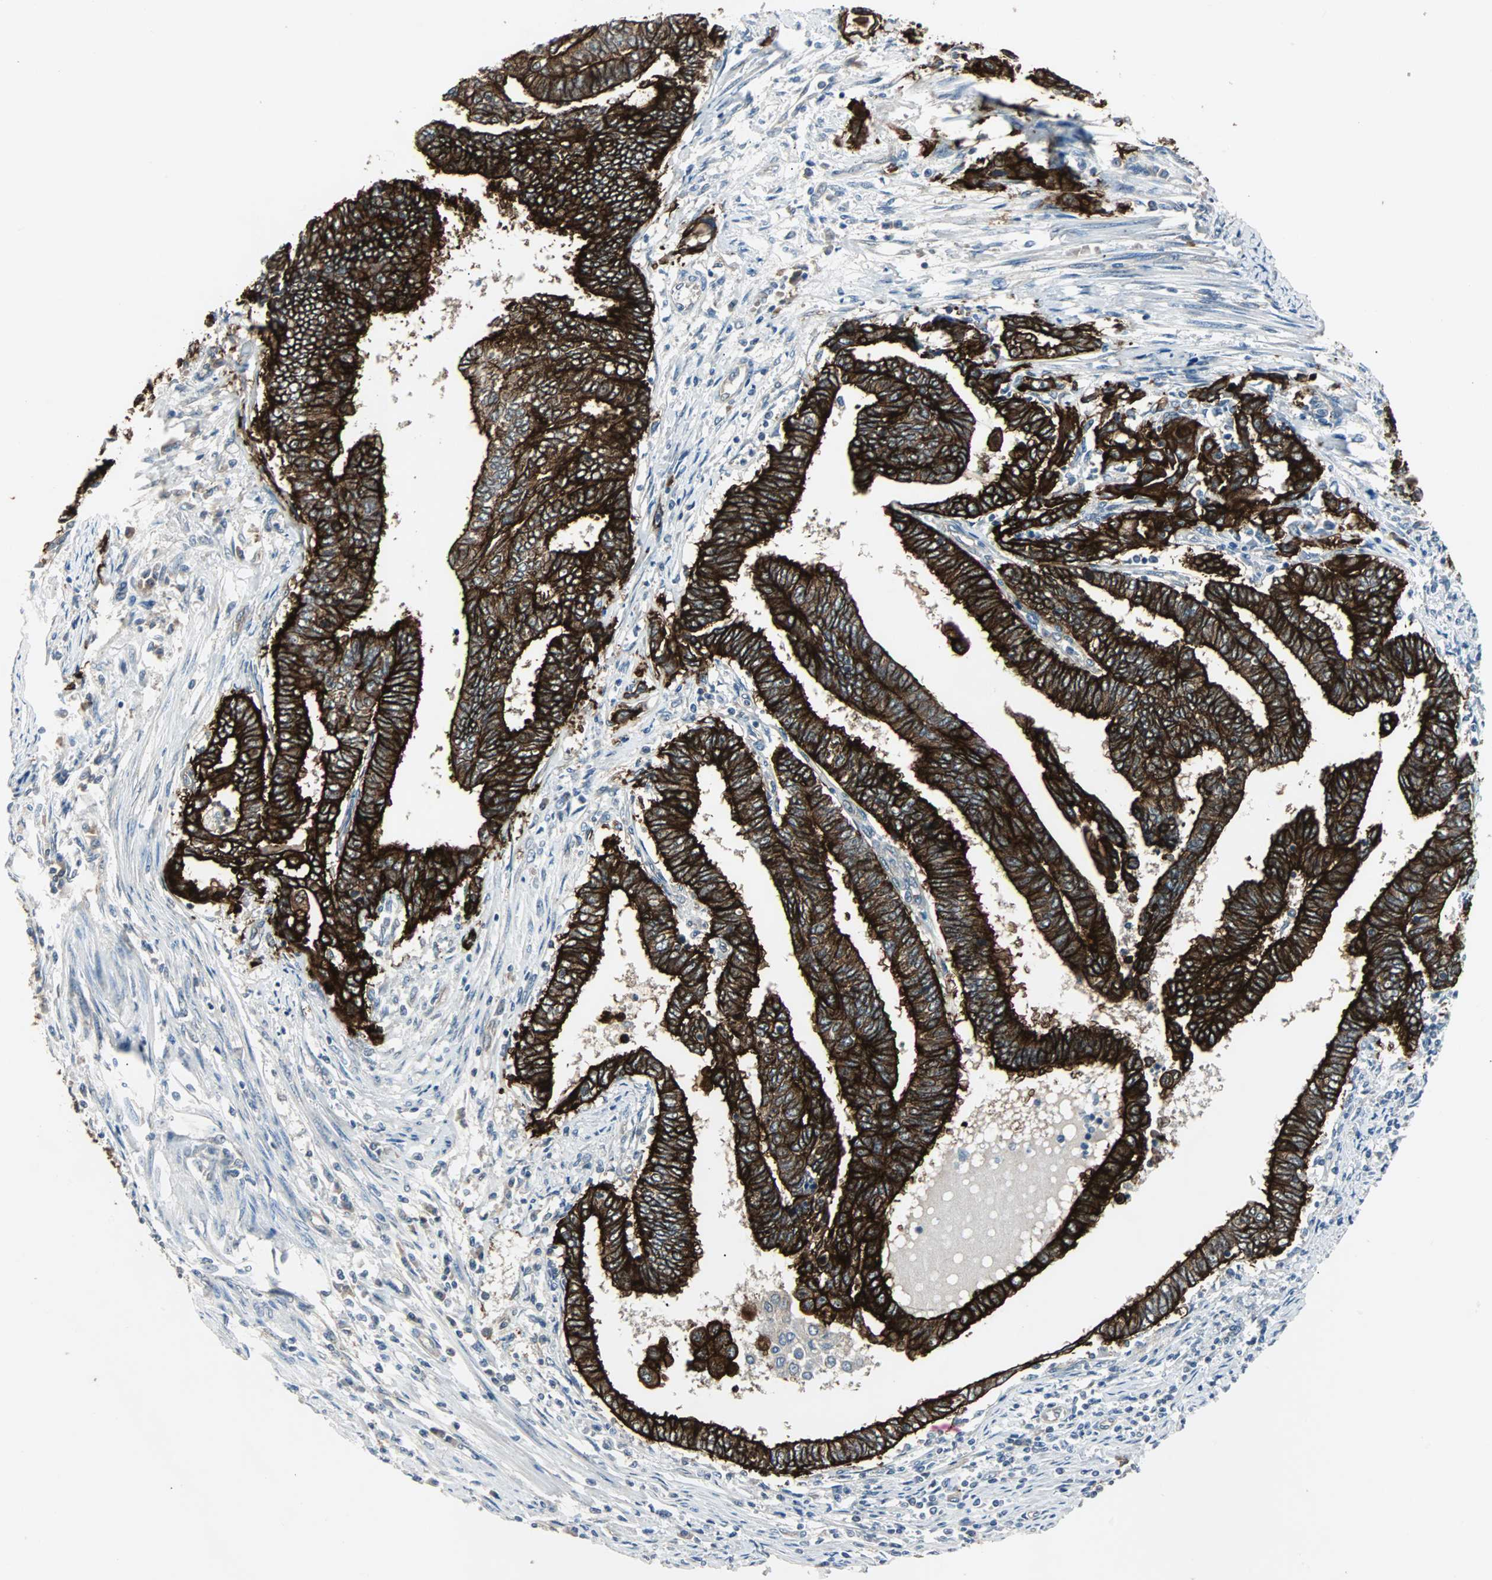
{"staining": {"intensity": "strong", "quantity": ">75%", "location": "cytoplasmic/membranous"}, "tissue": "endometrial cancer", "cell_type": "Tumor cells", "image_type": "cancer", "snomed": [{"axis": "morphology", "description": "Adenocarcinoma, NOS"}, {"axis": "topography", "description": "Uterus"}, {"axis": "topography", "description": "Endometrium"}], "caption": "Immunohistochemistry staining of endometrial cancer, which demonstrates high levels of strong cytoplasmic/membranous expression in approximately >75% of tumor cells indicating strong cytoplasmic/membranous protein expression. The staining was performed using DAB (brown) for protein detection and nuclei were counterstained in hematoxylin (blue).", "gene": "CMC2", "patient": {"sex": "female", "age": 70}}